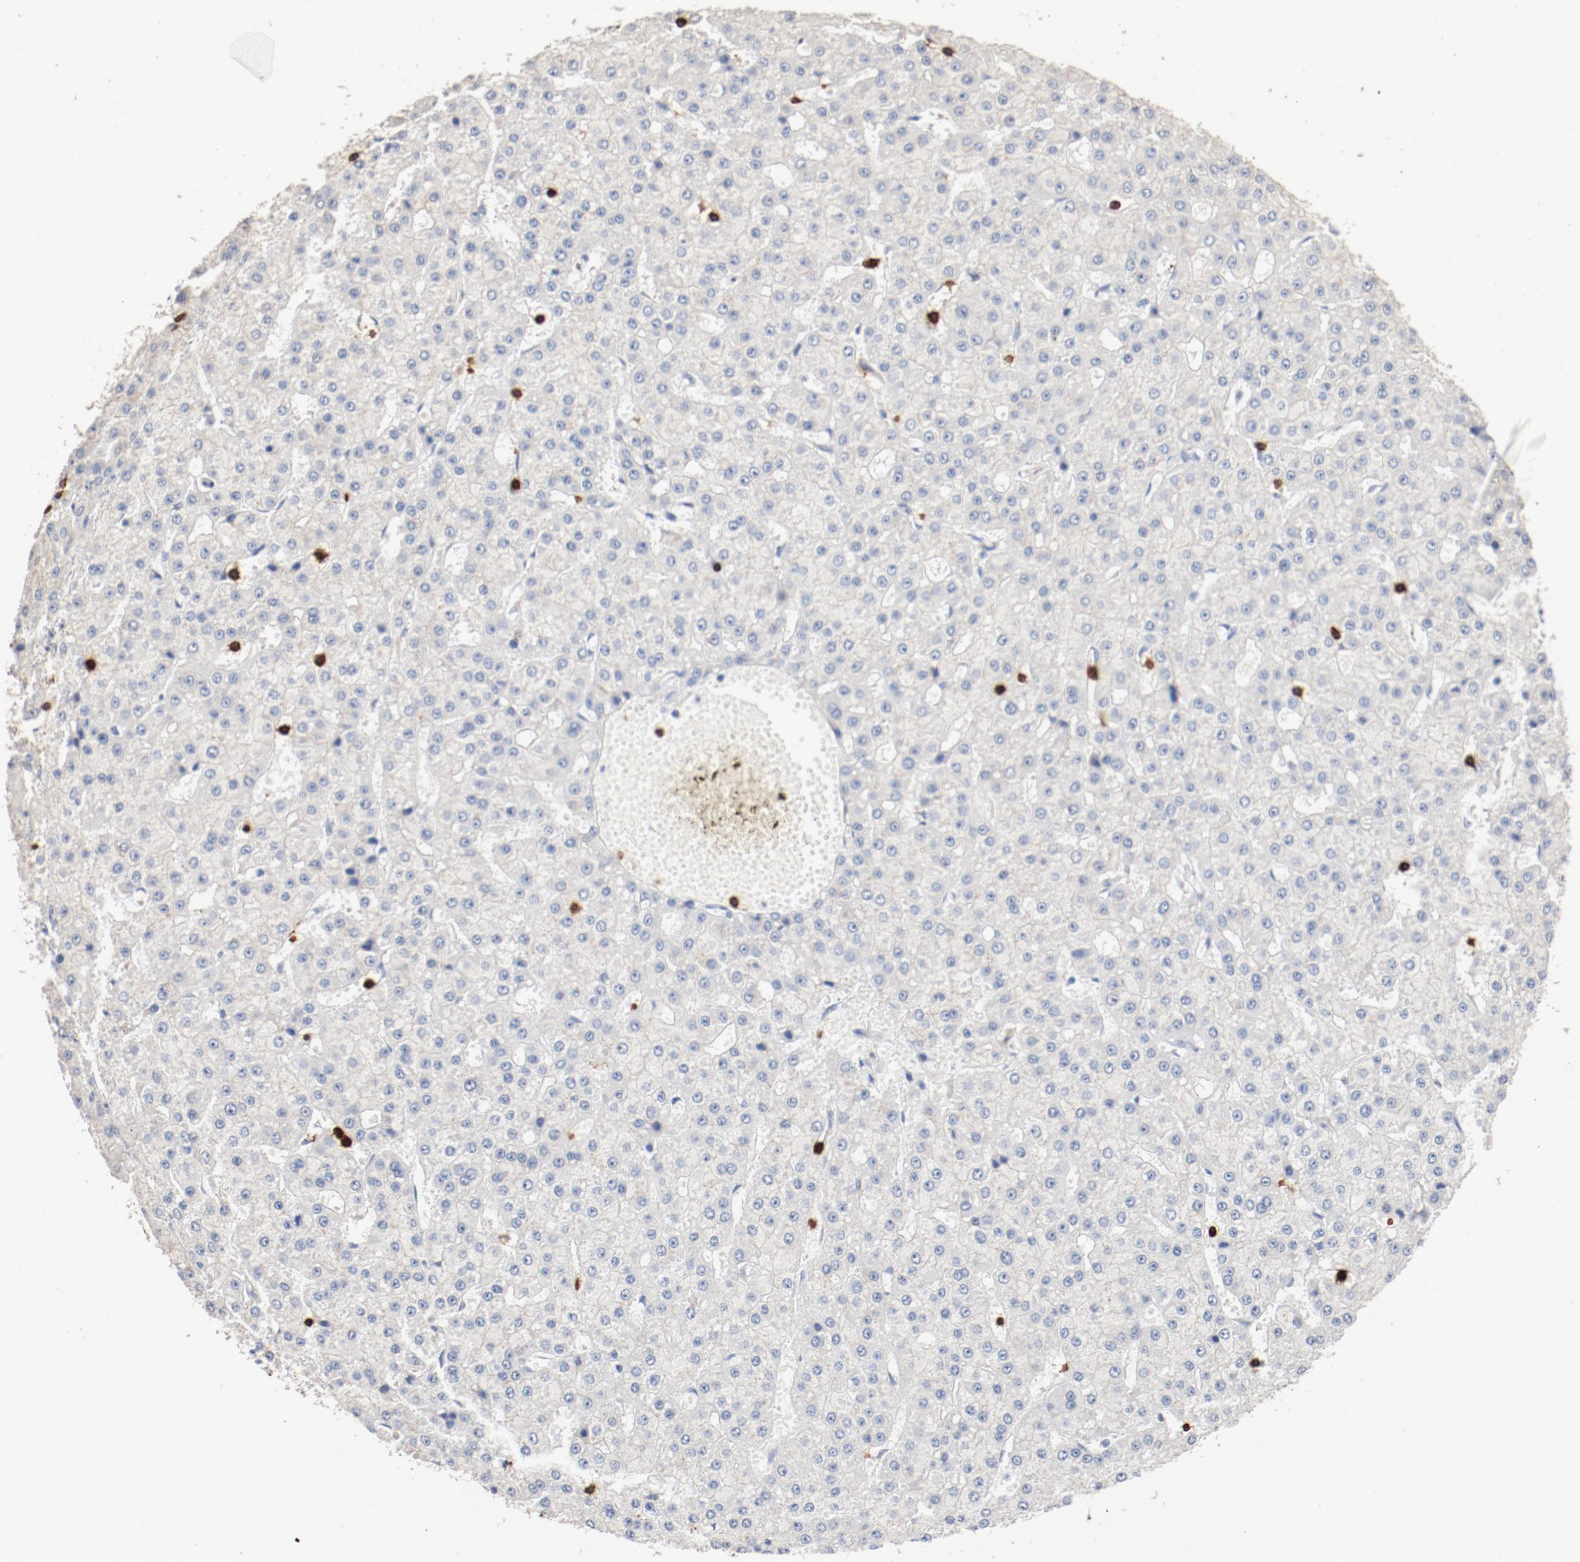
{"staining": {"intensity": "negative", "quantity": "none", "location": "none"}, "tissue": "liver cancer", "cell_type": "Tumor cells", "image_type": "cancer", "snomed": [{"axis": "morphology", "description": "Carcinoma, Hepatocellular, NOS"}, {"axis": "topography", "description": "Liver"}], "caption": "Histopathology image shows no protein positivity in tumor cells of hepatocellular carcinoma (liver) tissue.", "gene": "CD247", "patient": {"sex": "male", "age": 47}}